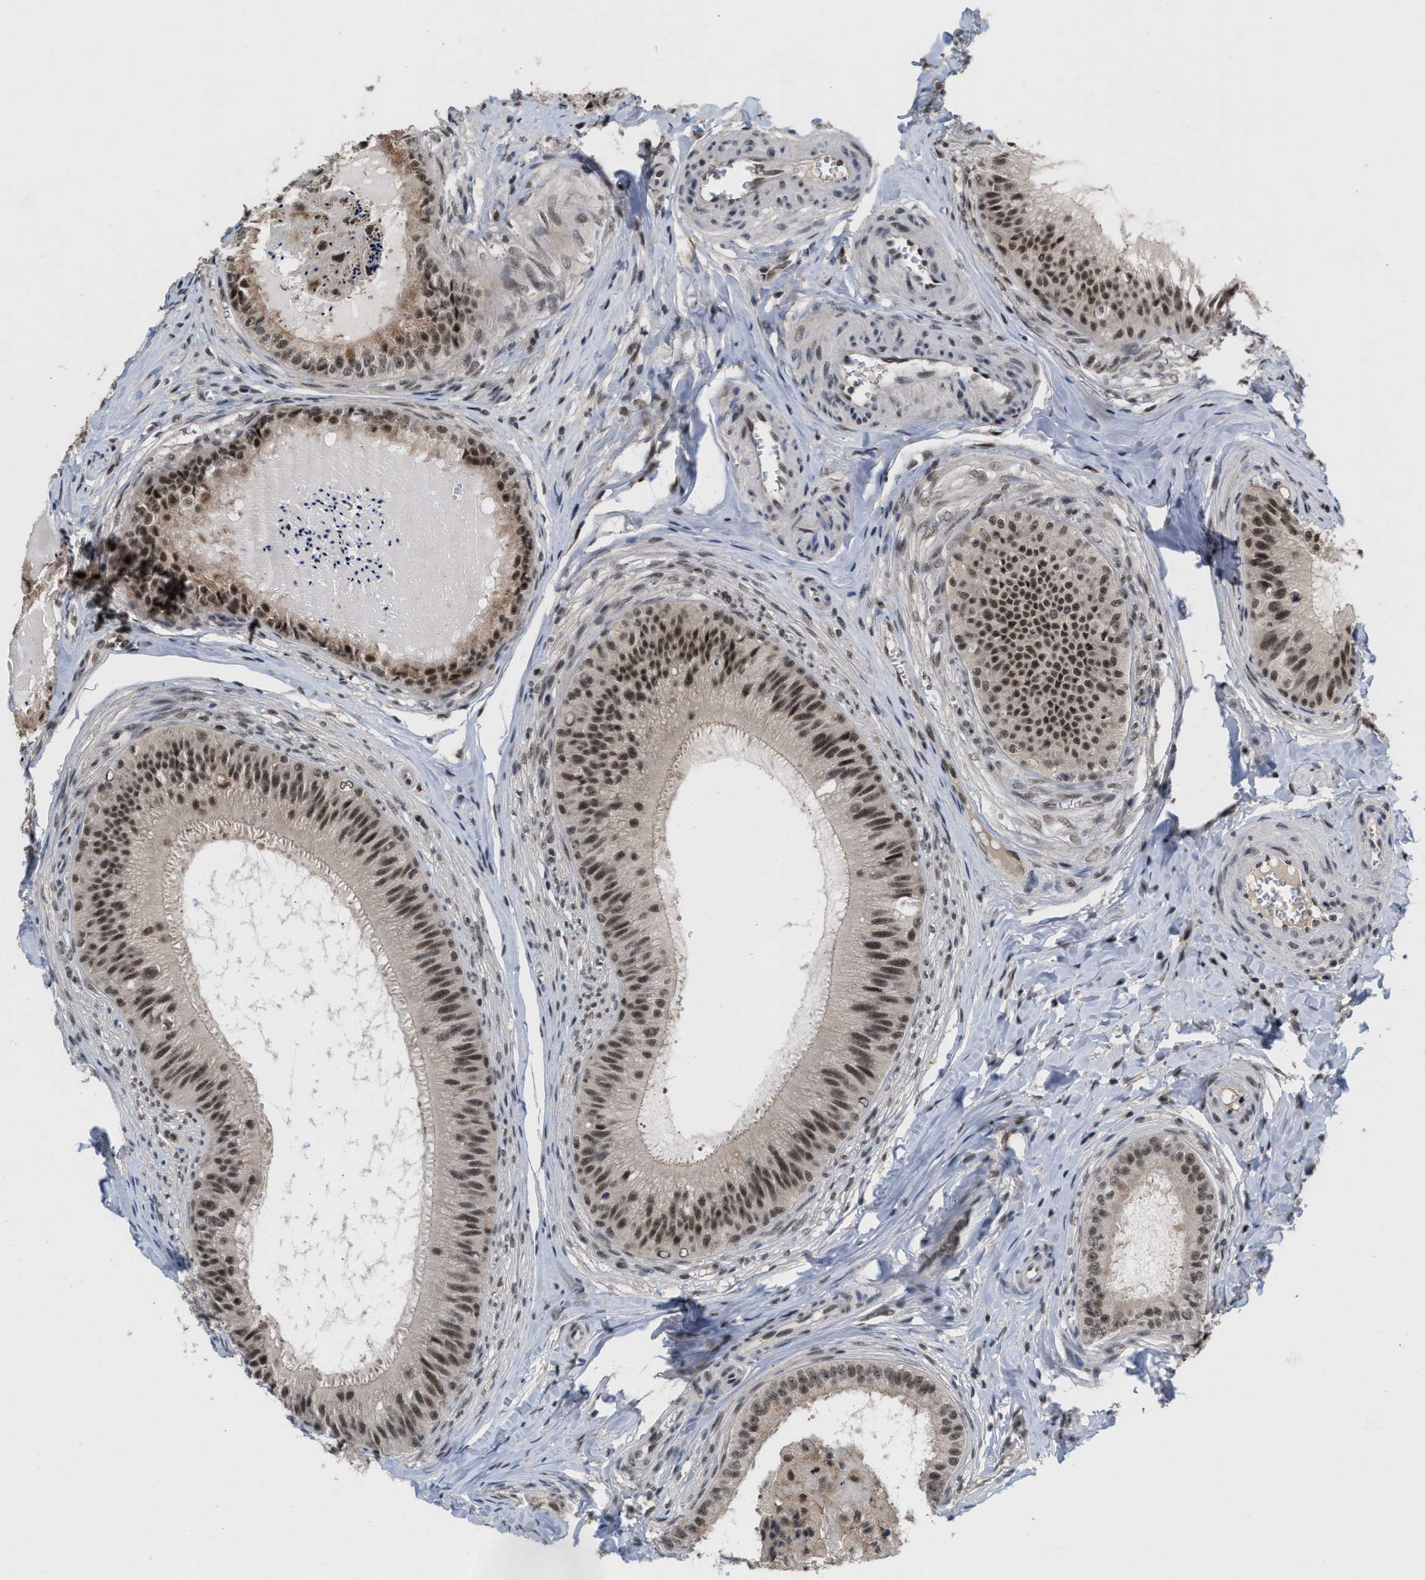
{"staining": {"intensity": "moderate", "quantity": ">75%", "location": "nuclear"}, "tissue": "epididymis", "cell_type": "Glandular cells", "image_type": "normal", "snomed": [{"axis": "morphology", "description": "Normal tissue, NOS"}, {"axis": "topography", "description": "Epididymis"}], "caption": "Protein staining of normal epididymis reveals moderate nuclear positivity in approximately >75% of glandular cells.", "gene": "PRPF4", "patient": {"sex": "male", "age": 31}}